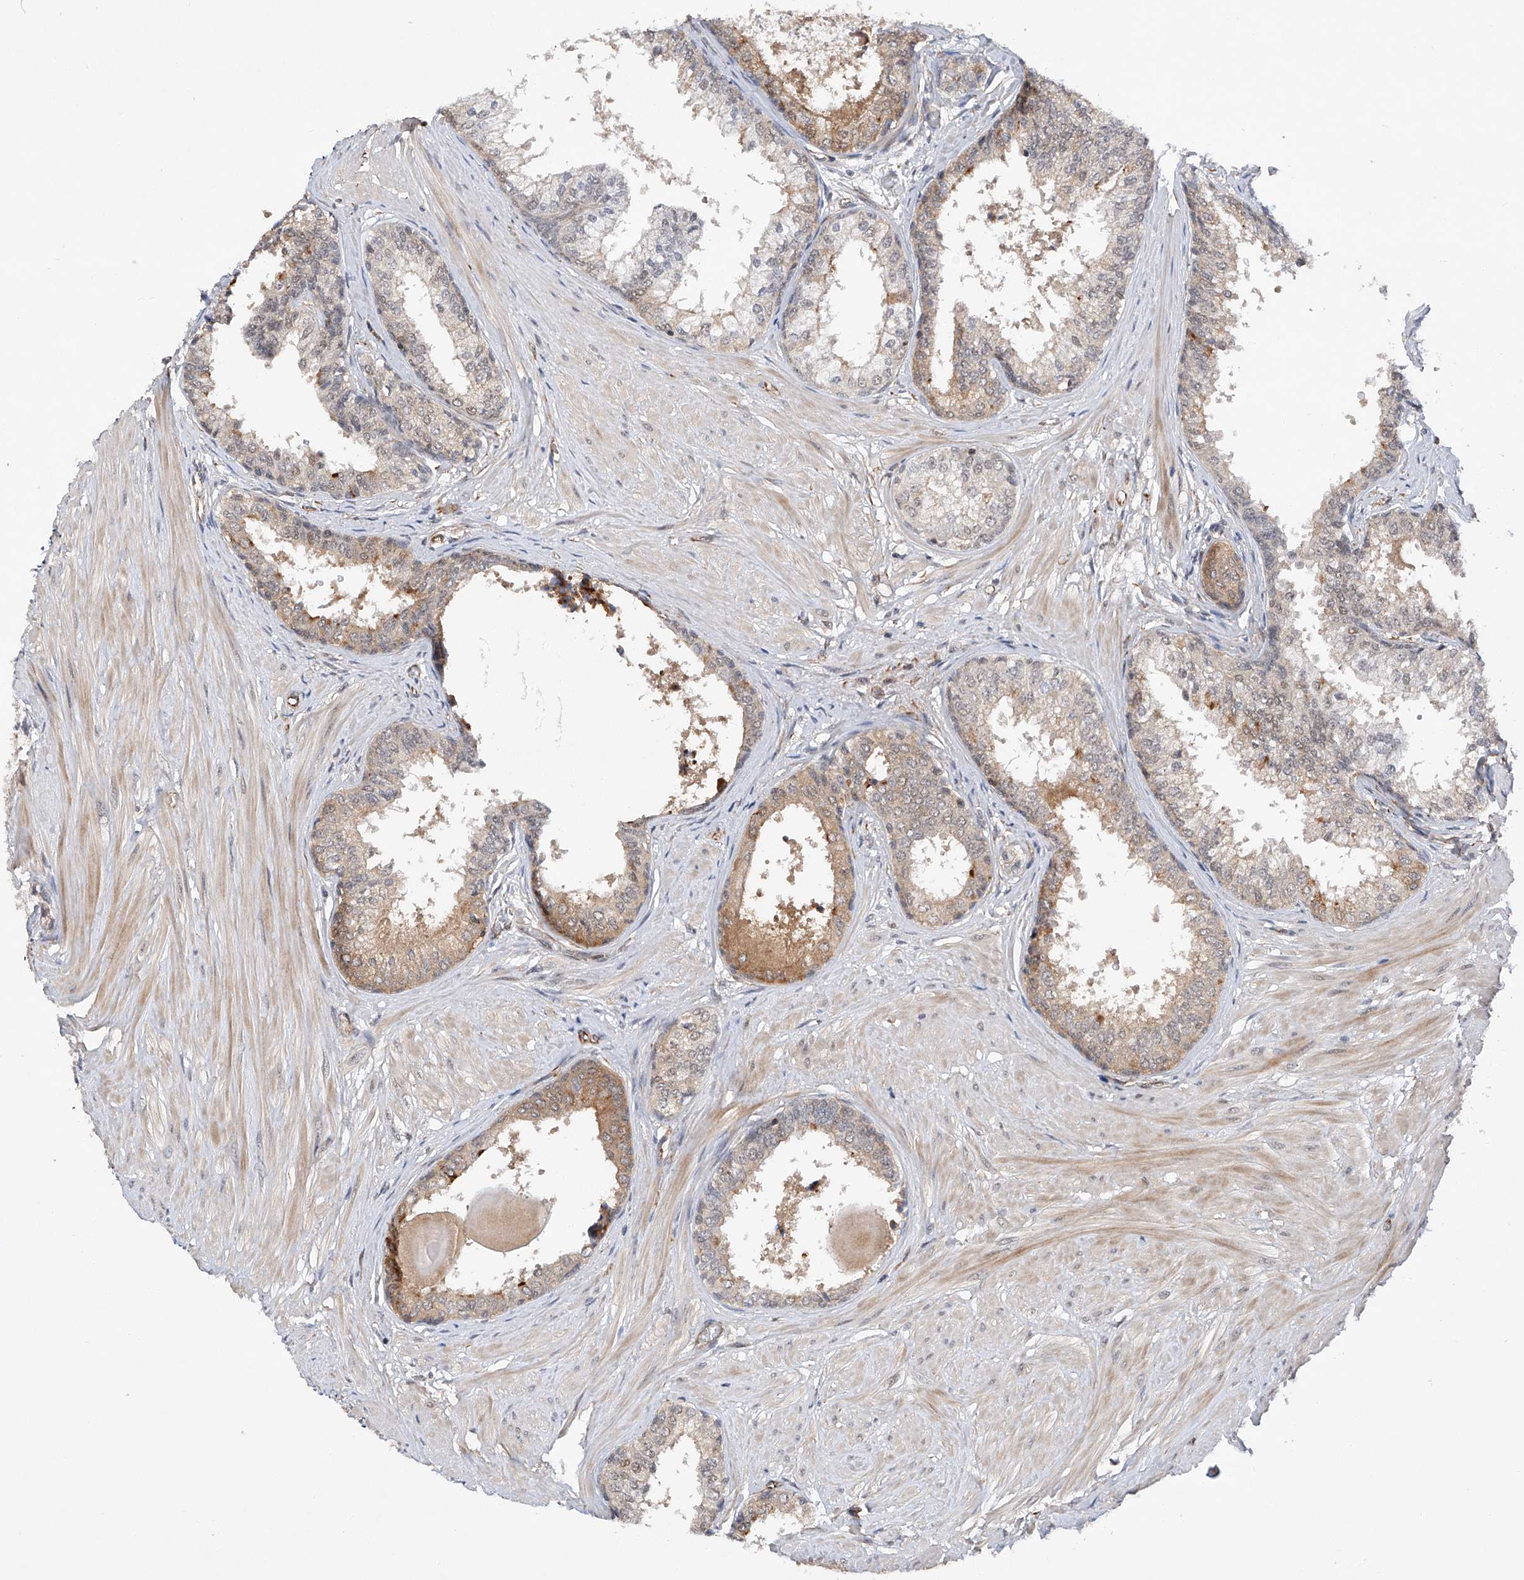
{"staining": {"intensity": "moderate", "quantity": "<25%", "location": "cytoplasmic/membranous,nuclear"}, "tissue": "prostate", "cell_type": "Glandular cells", "image_type": "normal", "snomed": [{"axis": "morphology", "description": "Normal tissue, NOS"}, {"axis": "topography", "description": "Prostate"}], "caption": "Protein staining exhibits moderate cytoplasmic/membranous,nuclear staining in about <25% of glandular cells in normal prostate. (IHC, brightfield microscopy, high magnification).", "gene": "AMD1", "patient": {"sex": "male", "age": 48}}